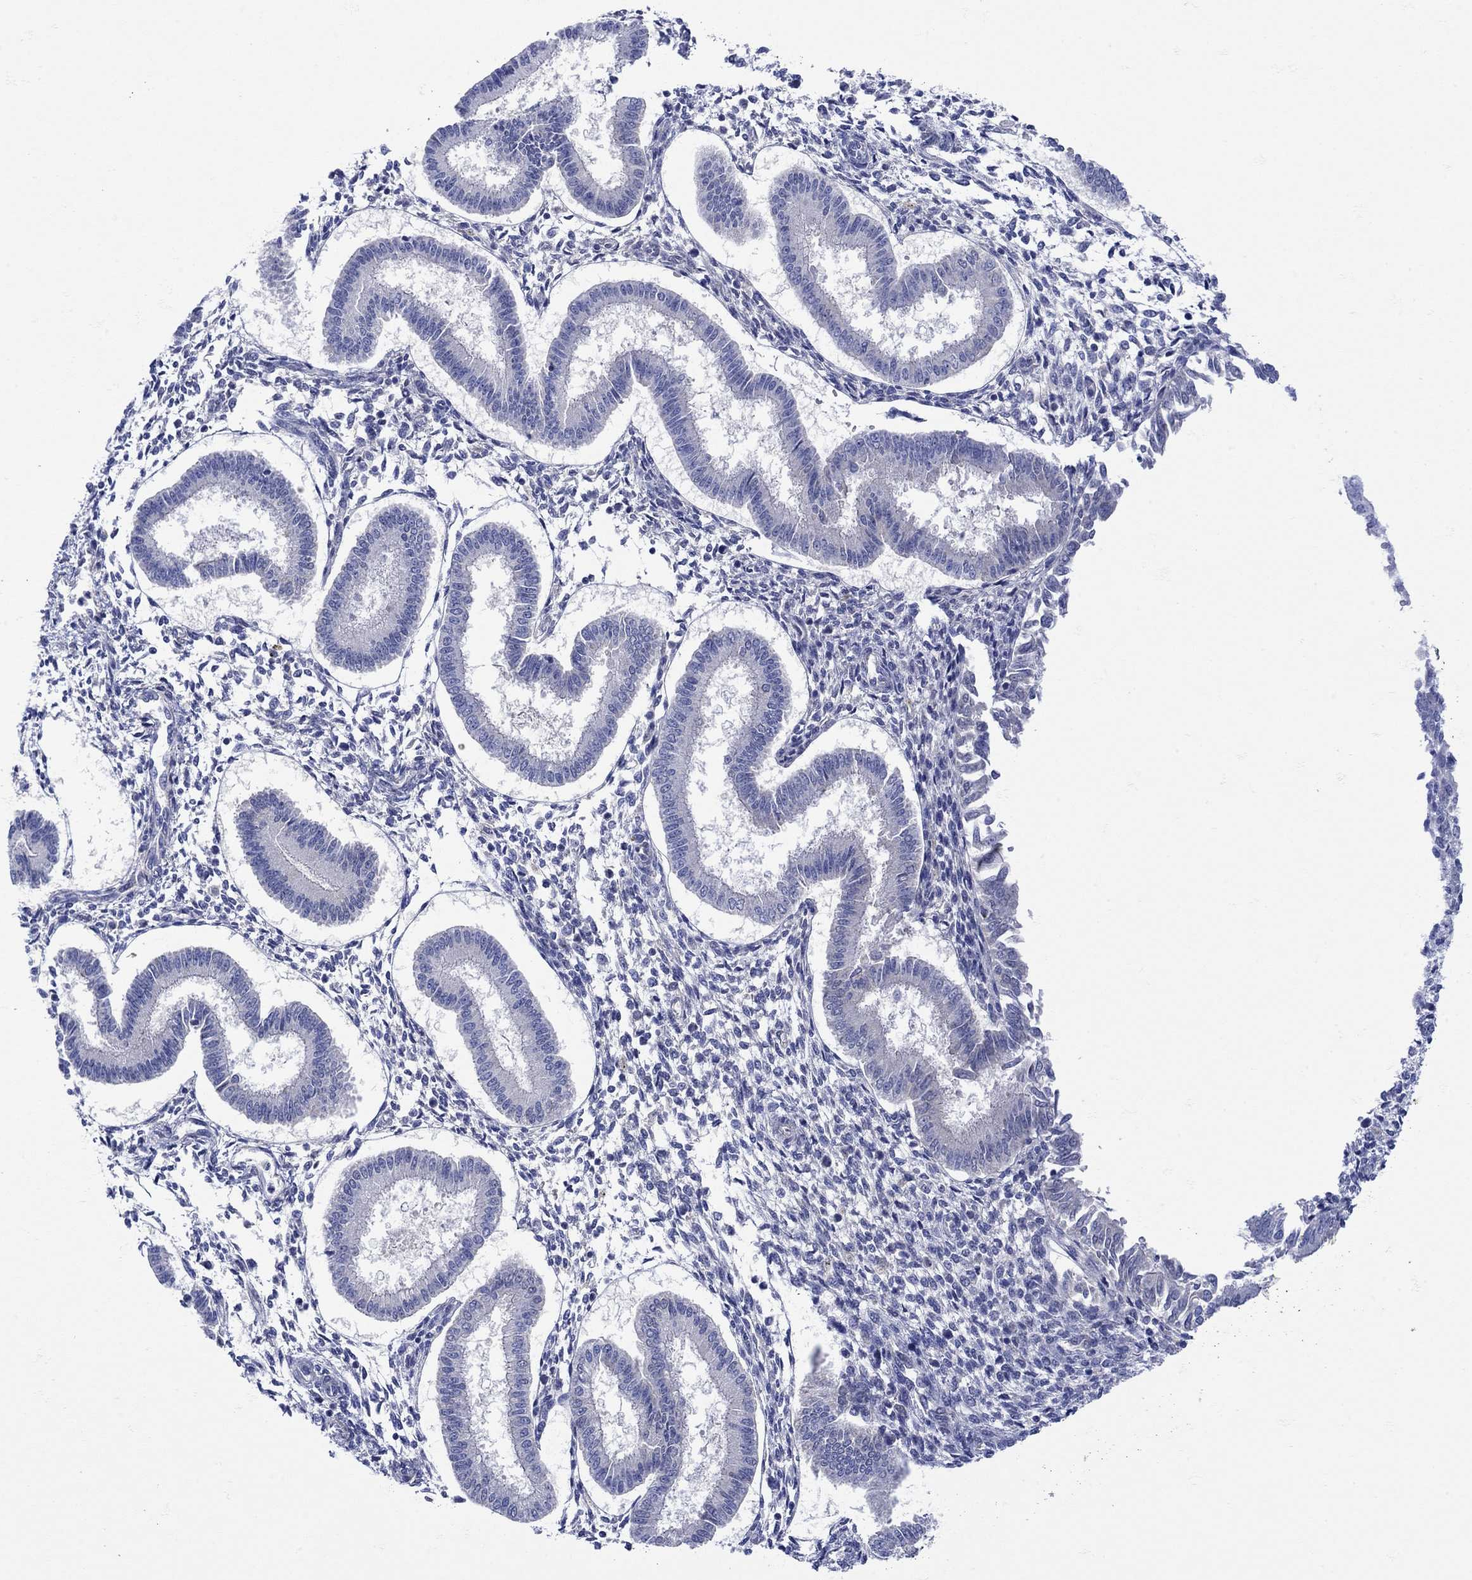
{"staining": {"intensity": "negative", "quantity": "none", "location": "none"}, "tissue": "endometrium", "cell_type": "Cells in endometrial stroma", "image_type": "normal", "snomed": [{"axis": "morphology", "description": "Normal tissue, NOS"}, {"axis": "topography", "description": "Endometrium"}], "caption": "This micrograph is of normal endometrium stained with immunohistochemistry to label a protein in brown with the nuclei are counter-stained blue. There is no positivity in cells in endometrial stroma. Brightfield microscopy of IHC stained with DAB (brown) and hematoxylin (blue), captured at high magnification.", "gene": "MSI1", "patient": {"sex": "female", "age": 43}}